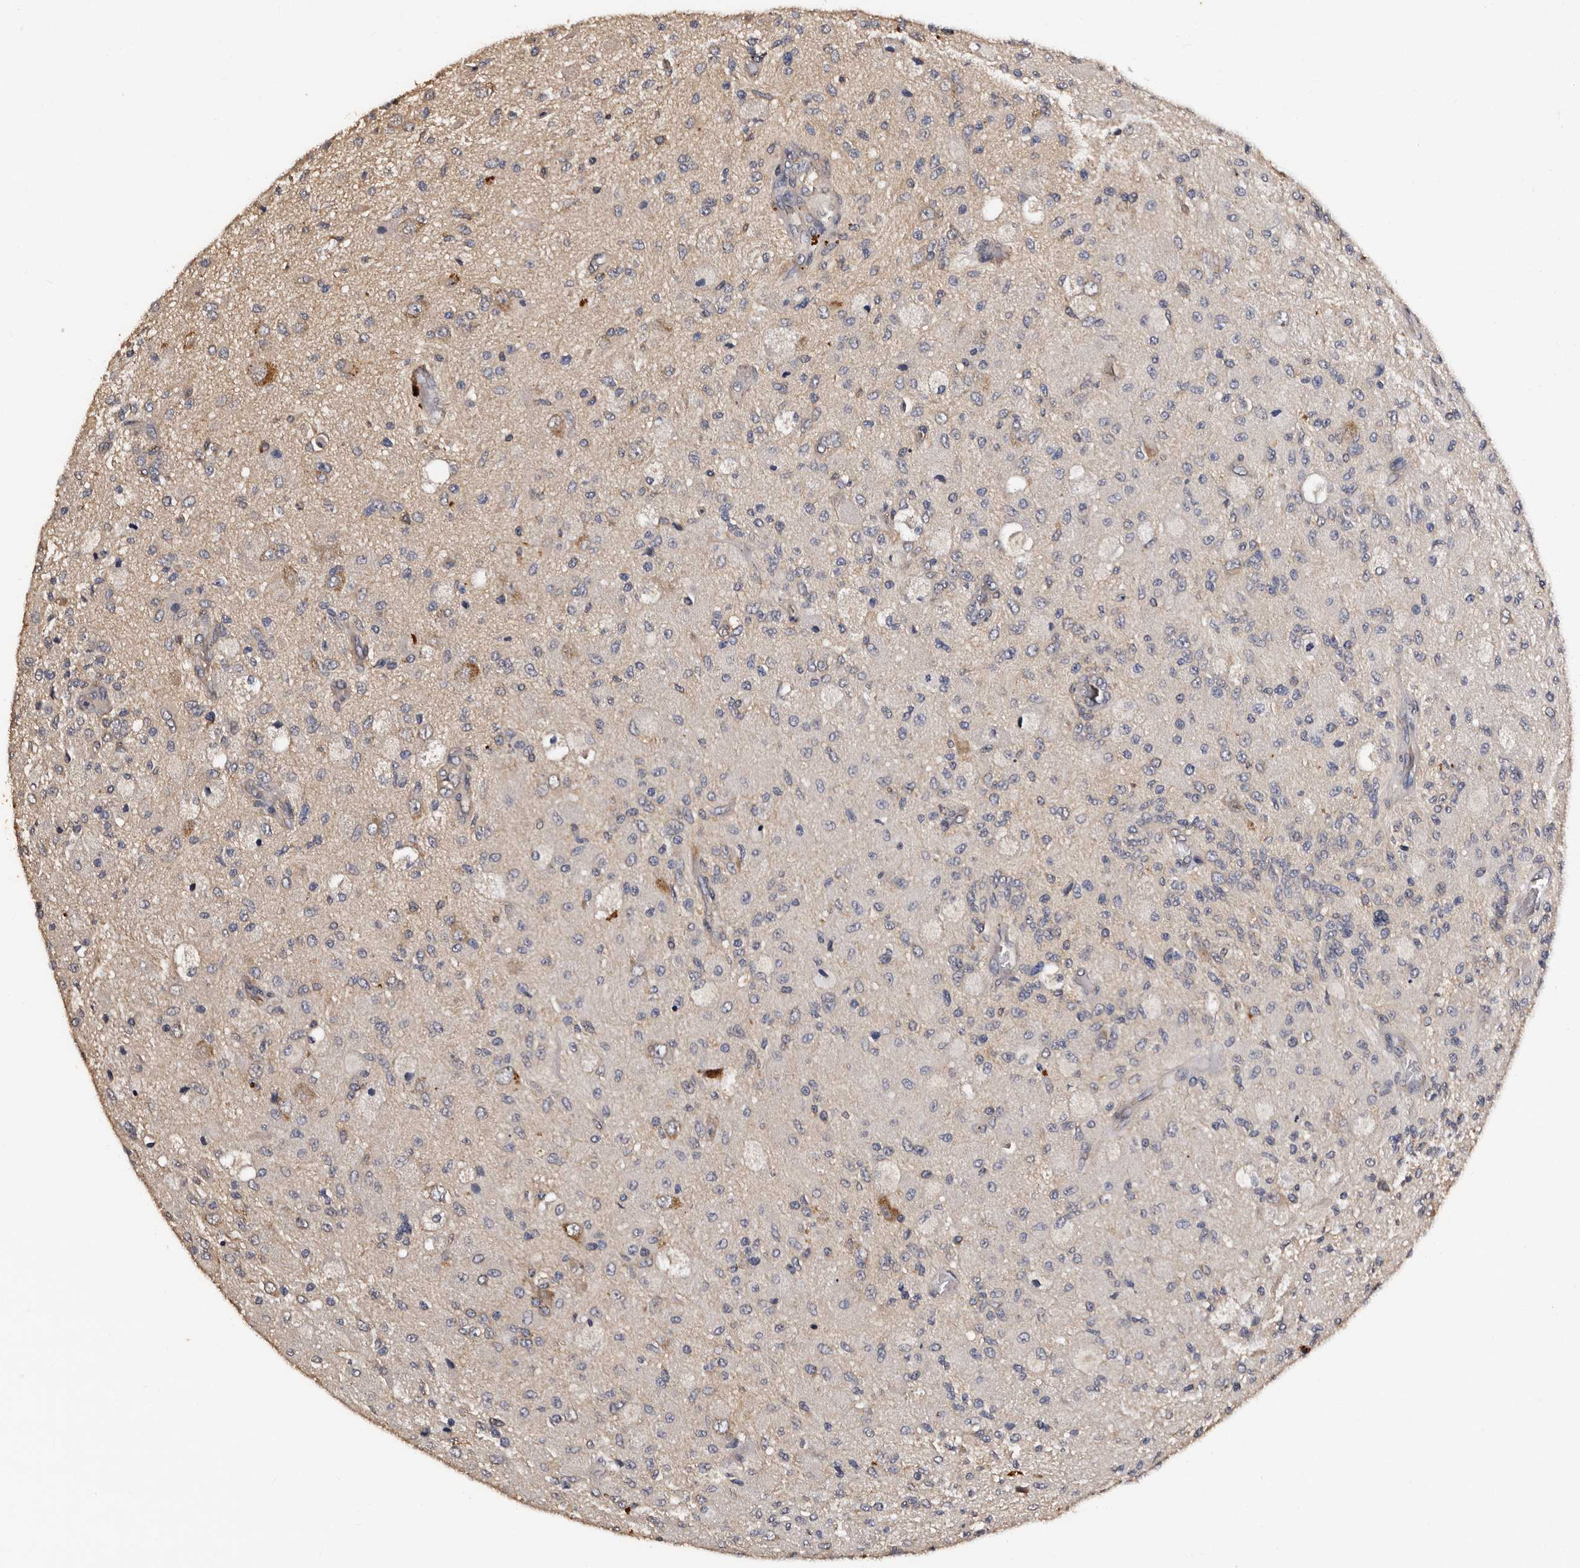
{"staining": {"intensity": "negative", "quantity": "none", "location": "none"}, "tissue": "glioma", "cell_type": "Tumor cells", "image_type": "cancer", "snomed": [{"axis": "morphology", "description": "Normal tissue, NOS"}, {"axis": "morphology", "description": "Glioma, malignant, High grade"}, {"axis": "topography", "description": "Cerebral cortex"}], "caption": "High-grade glioma (malignant) was stained to show a protein in brown. There is no significant positivity in tumor cells.", "gene": "ADCK5", "patient": {"sex": "male", "age": 77}}